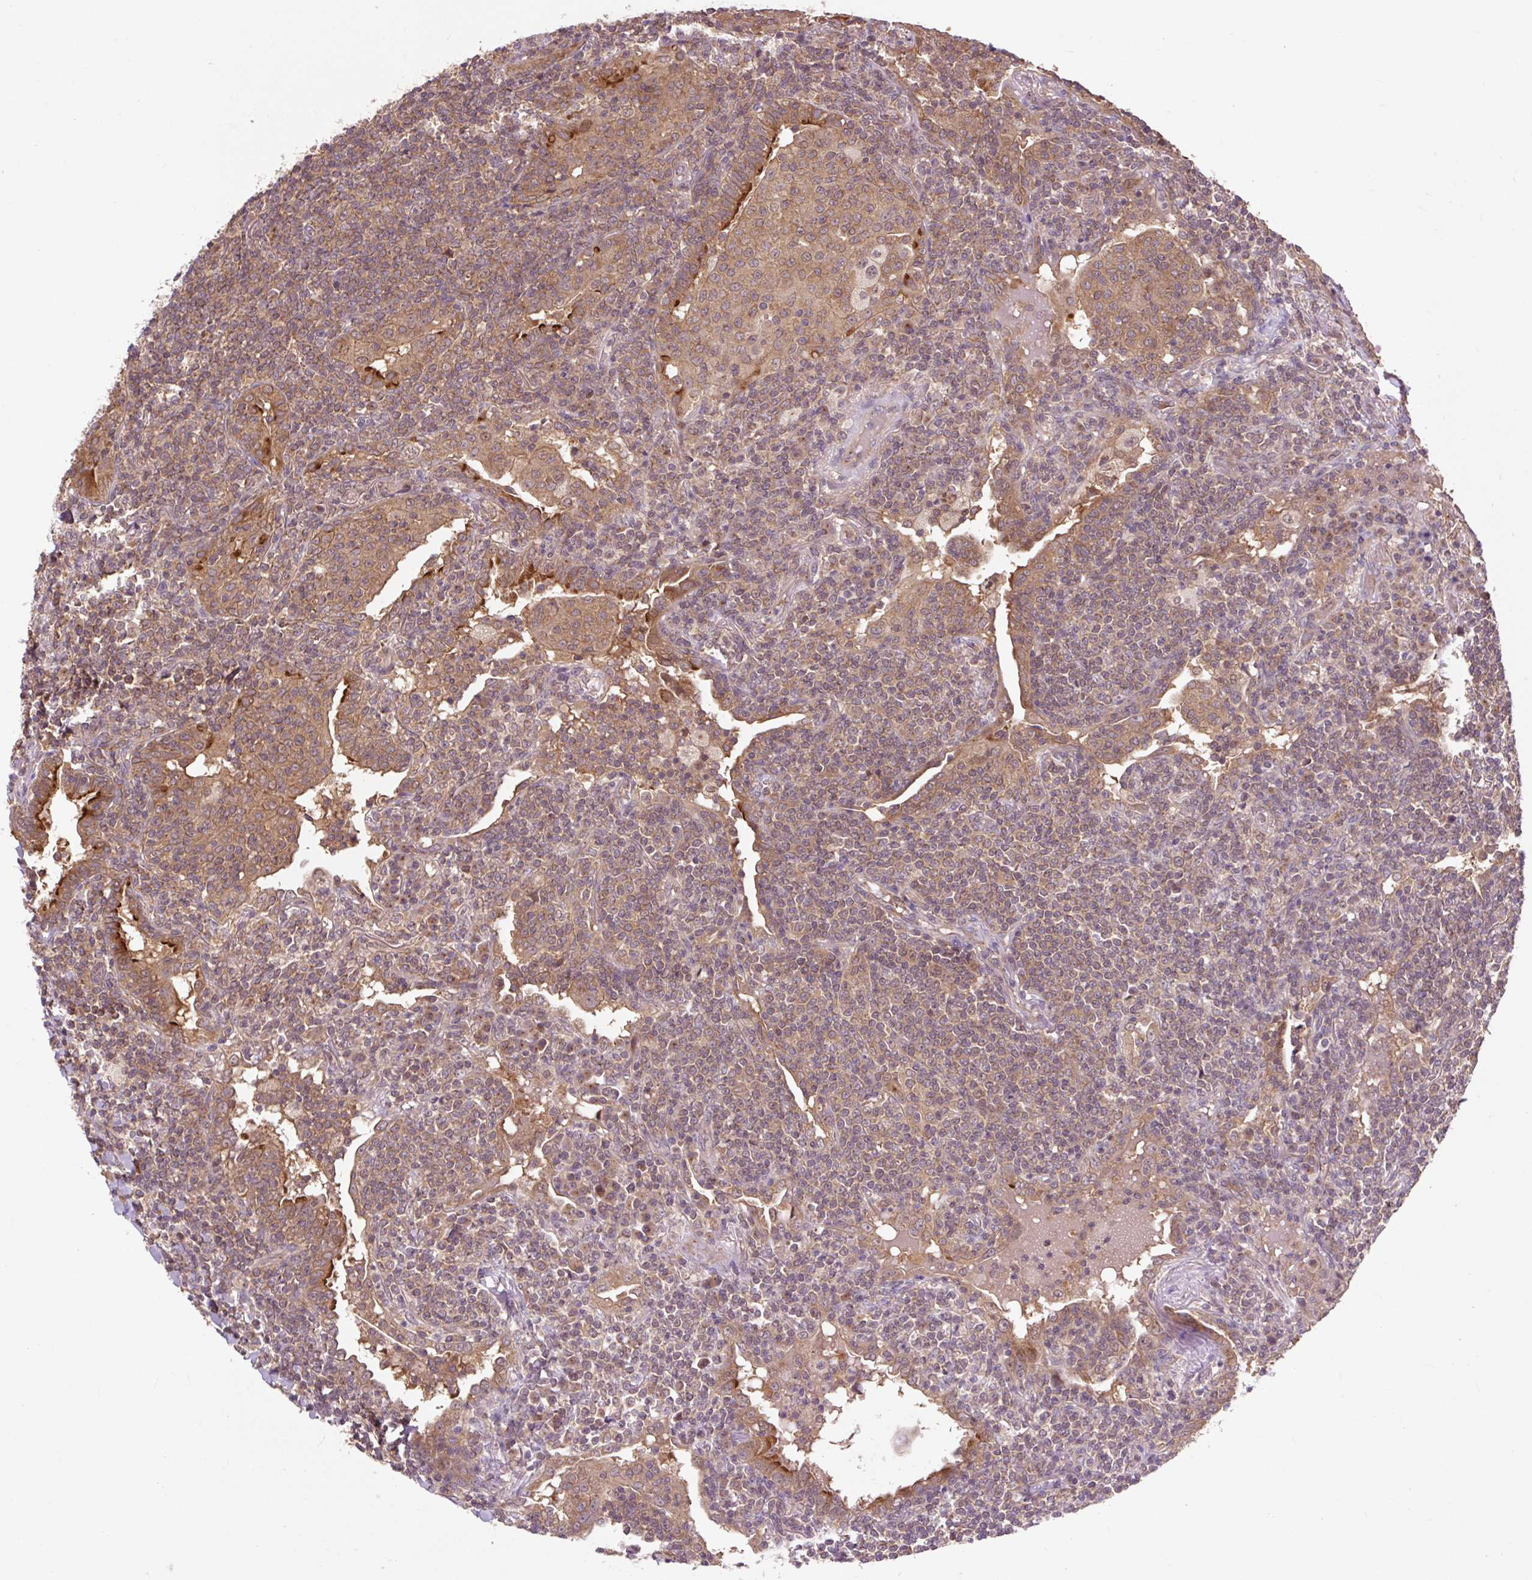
{"staining": {"intensity": "moderate", "quantity": "25%-75%", "location": "cytoplasmic/membranous"}, "tissue": "lymphoma", "cell_type": "Tumor cells", "image_type": "cancer", "snomed": [{"axis": "morphology", "description": "Malignant lymphoma, non-Hodgkin's type, Low grade"}, {"axis": "topography", "description": "Lung"}], "caption": "Moderate cytoplasmic/membranous positivity is identified in about 25%-75% of tumor cells in malignant lymphoma, non-Hodgkin's type (low-grade). Immunohistochemistry (ihc) stains the protein in brown and the nuclei are stained blue.", "gene": "MMS19", "patient": {"sex": "female", "age": 71}}